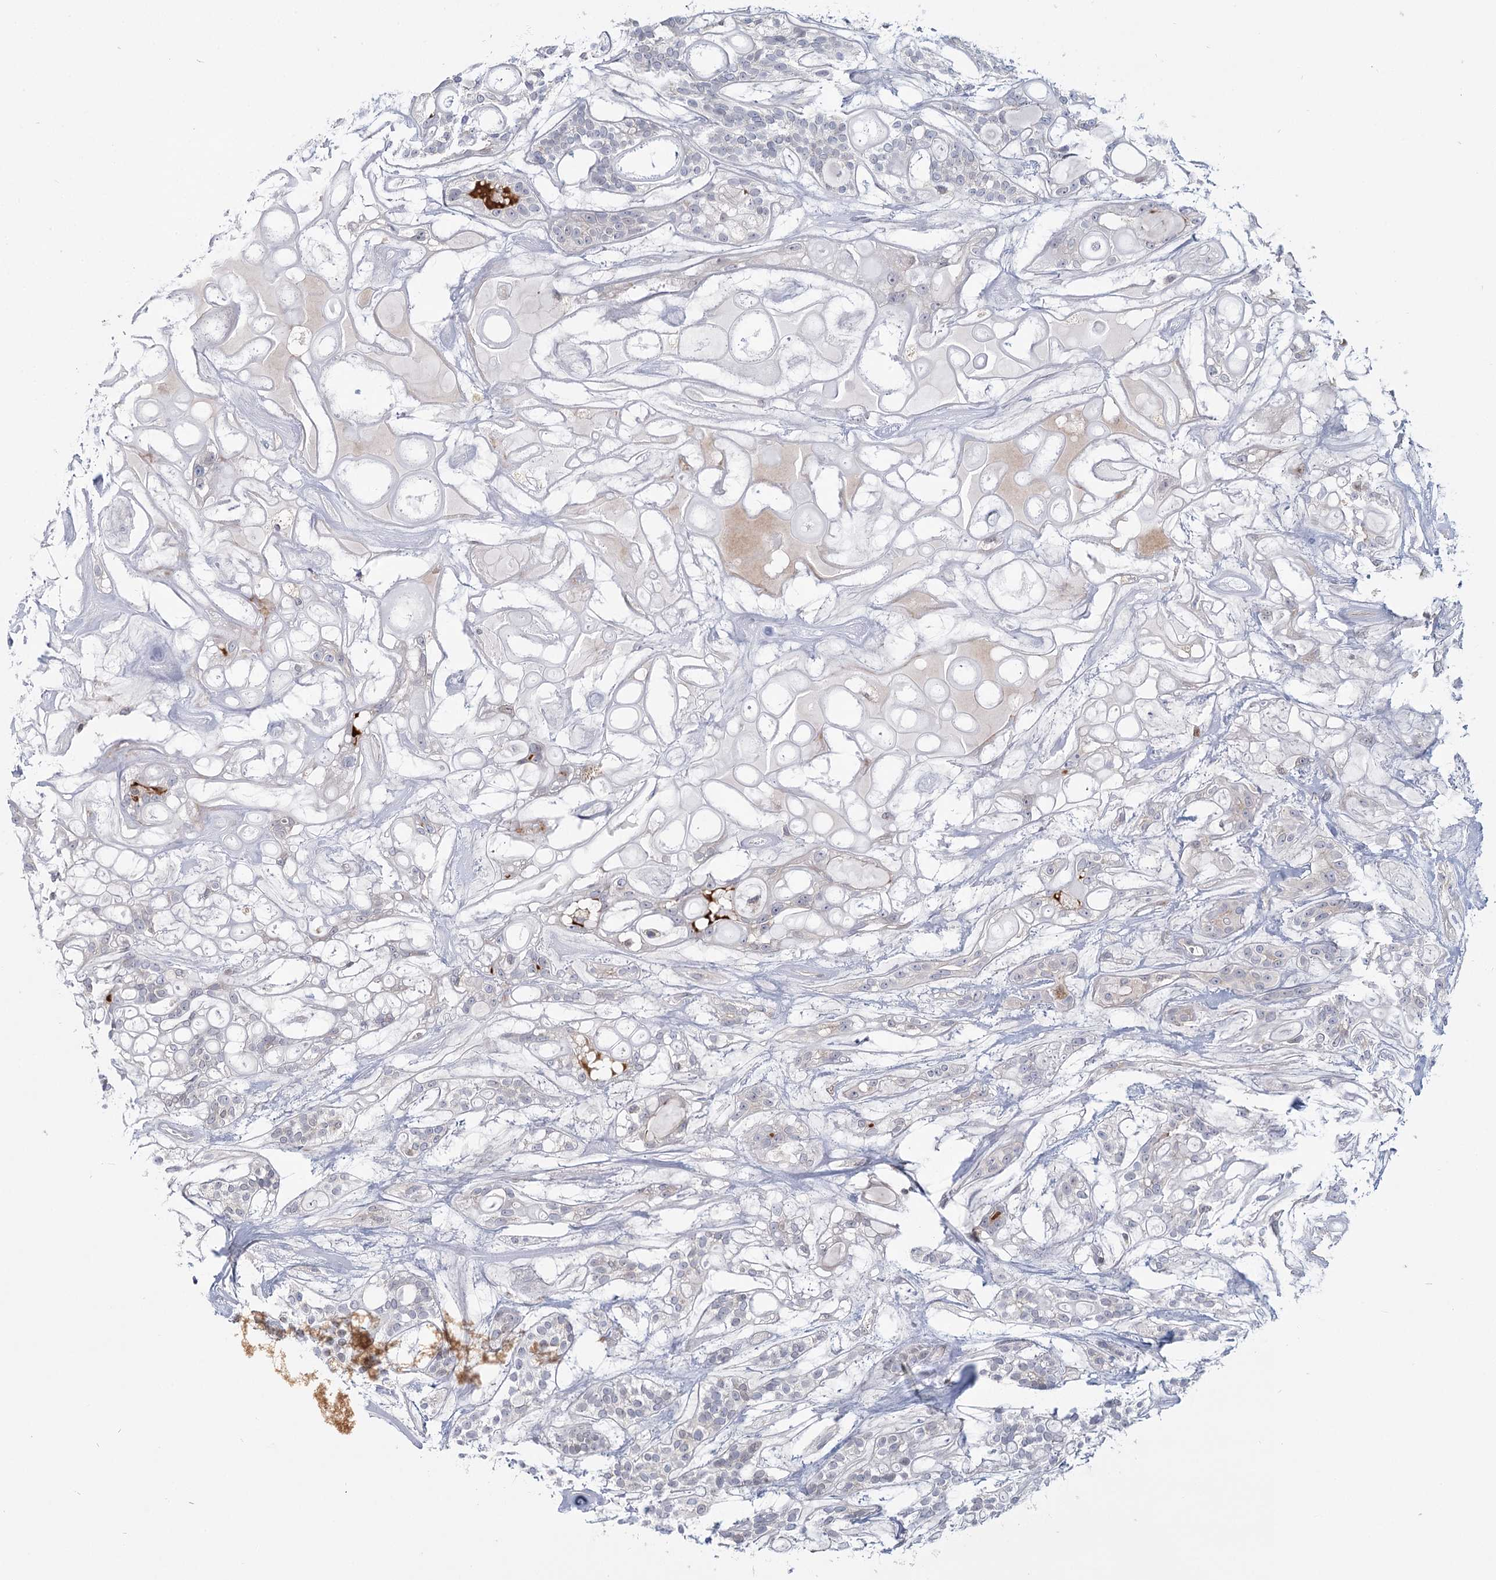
{"staining": {"intensity": "negative", "quantity": "none", "location": "none"}, "tissue": "head and neck cancer", "cell_type": "Tumor cells", "image_type": "cancer", "snomed": [{"axis": "morphology", "description": "Adenocarcinoma, NOS"}, {"axis": "topography", "description": "Head-Neck"}], "caption": "The immunohistochemistry micrograph has no significant staining in tumor cells of head and neck cancer tissue. The staining is performed using DAB brown chromogen with nuclei counter-stained in using hematoxylin.", "gene": "USP11", "patient": {"sex": "male", "age": 66}}